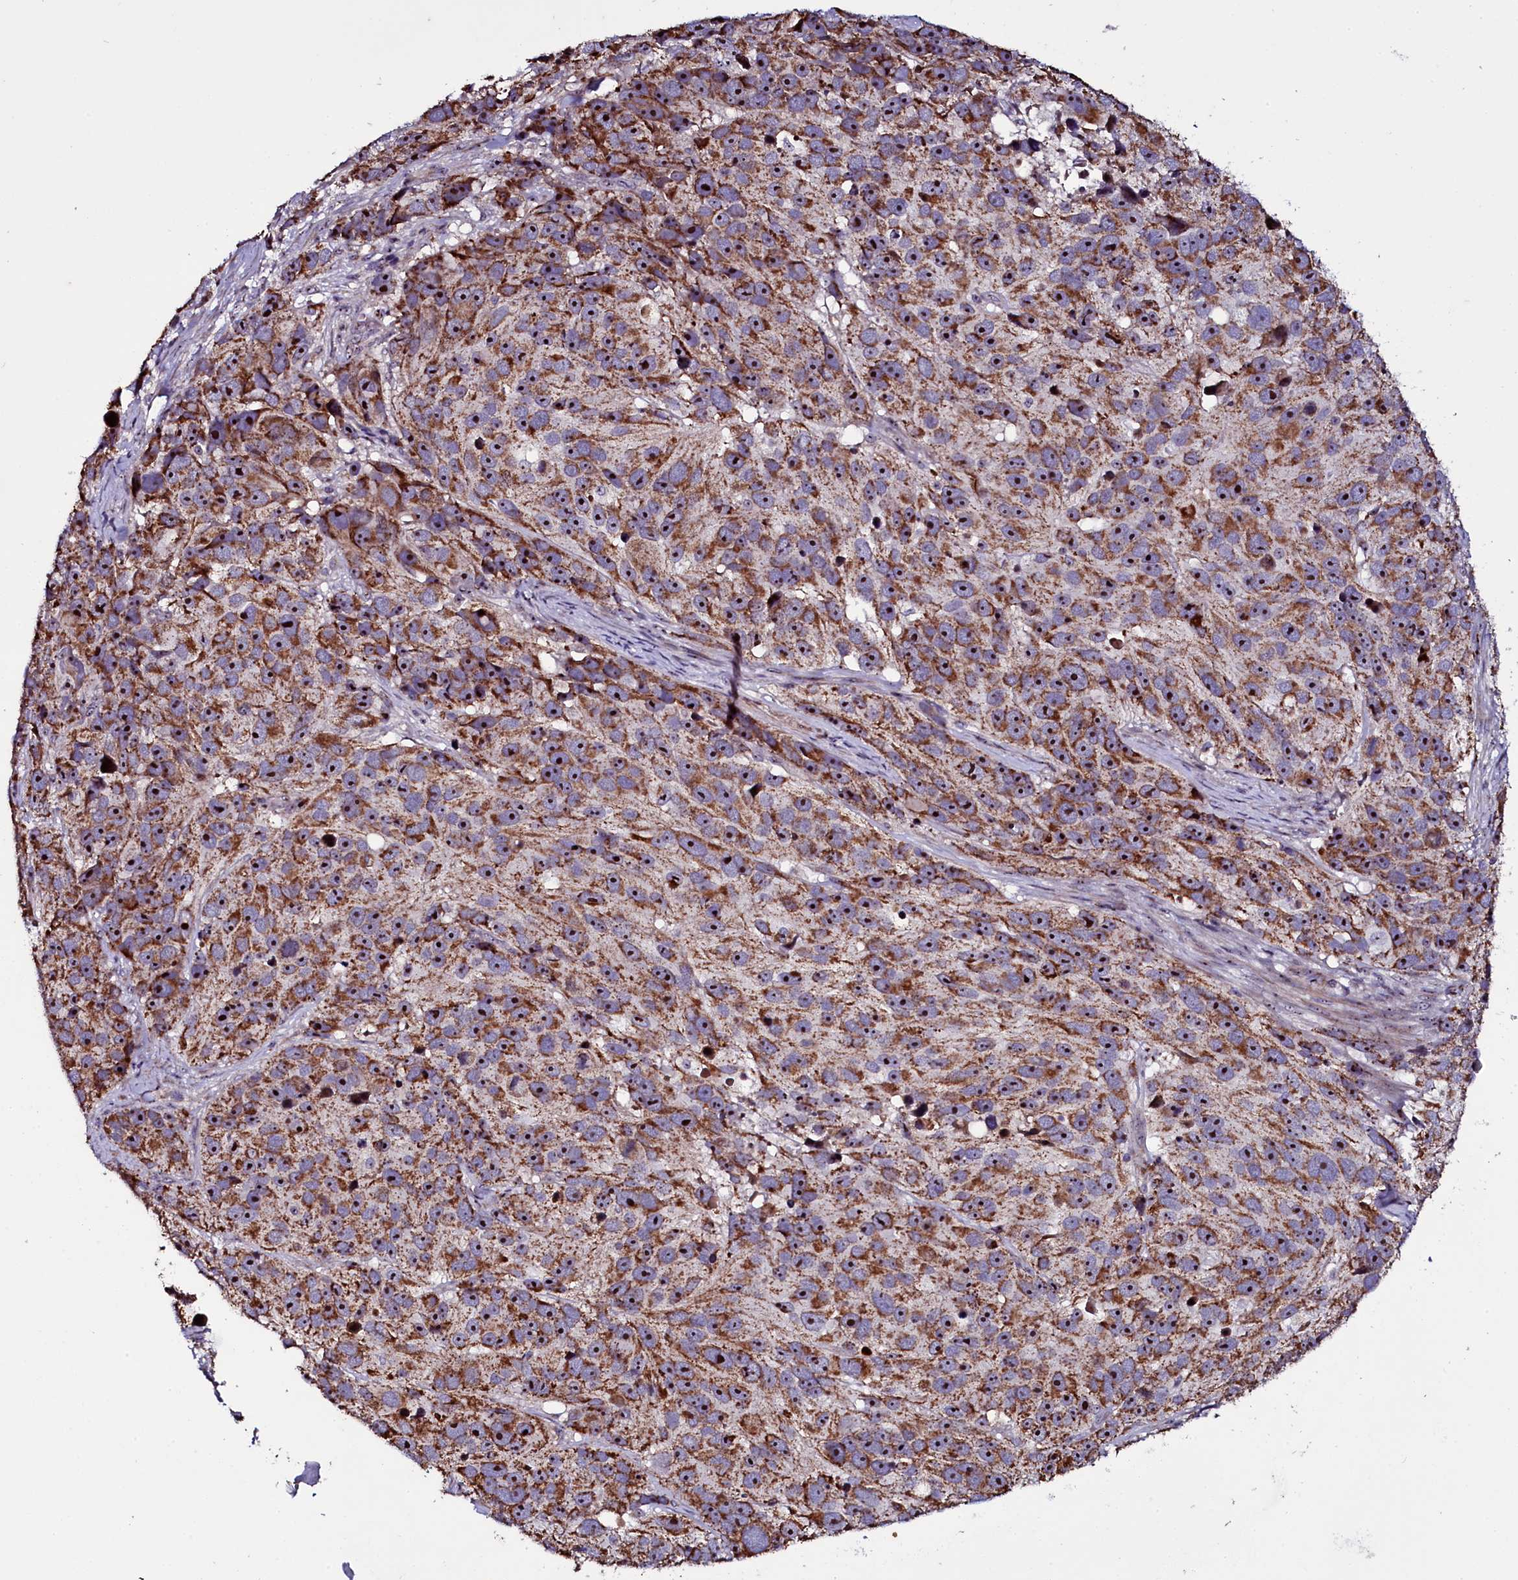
{"staining": {"intensity": "strong", "quantity": ">75%", "location": "cytoplasmic/membranous,nuclear"}, "tissue": "melanoma", "cell_type": "Tumor cells", "image_type": "cancer", "snomed": [{"axis": "morphology", "description": "Malignant melanoma, NOS"}, {"axis": "topography", "description": "Skin"}], "caption": "IHC micrograph of neoplastic tissue: melanoma stained using IHC exhibits high levels of strong protein expression localized specifically in the cytoplasmic/membranous and nuclear of tumor cells, appearing as a cytoplasmic/membranous and nuclear brown color.", "gene": "NAA80", "patient": {"sex": "male", "age": 84}}